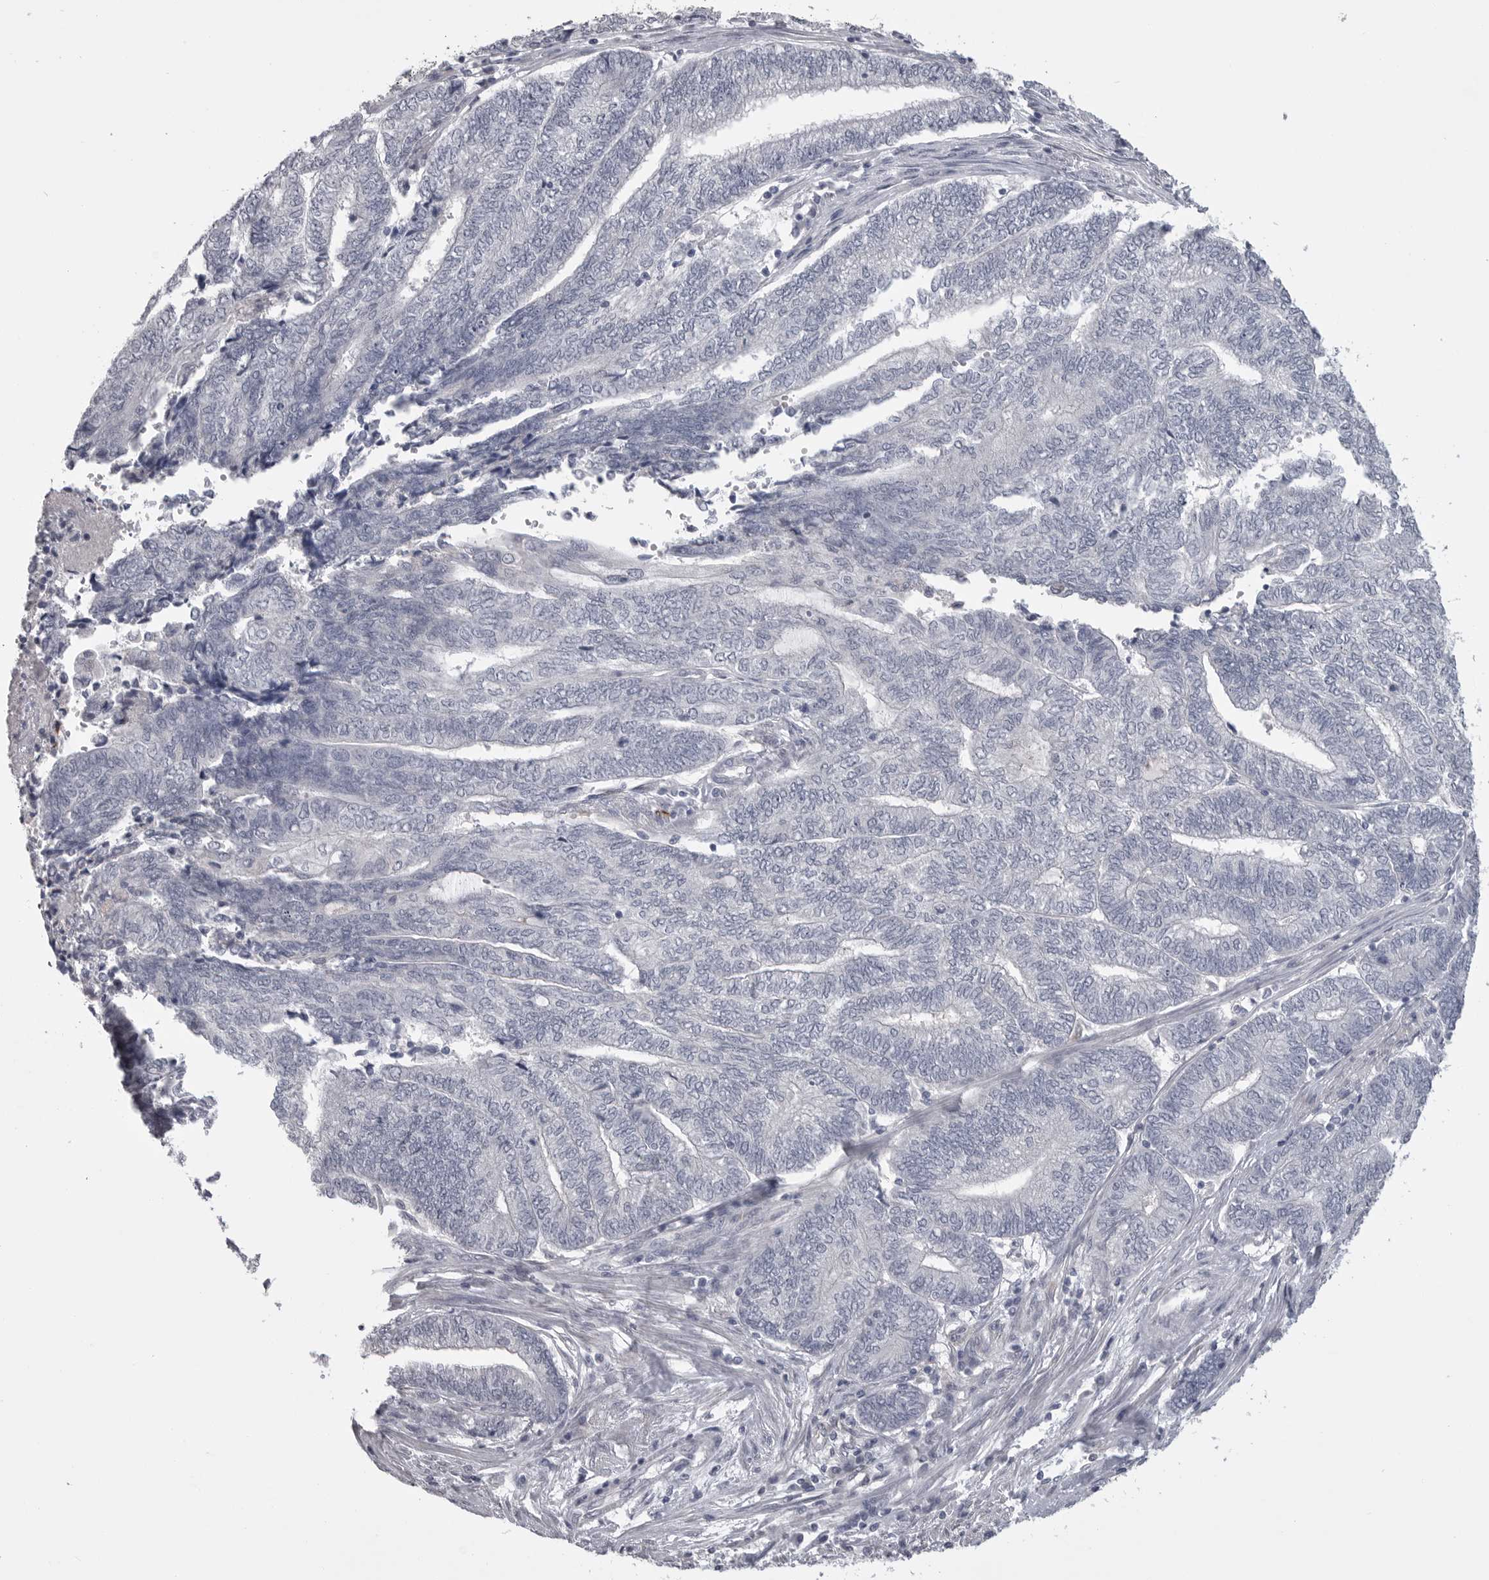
{"staining": {"intensity": "negative", "quantity": "none", "location": "none"}, "tissue": "endometrial cancer", "cell_type": "Tumor cells", "image_type": "cancer", "snomed": [{"axis": "morphology", "description": "Adenocarcinoma, NOS"}, {"axis": "topography", "description": "Uterus"}, {"axis": "topography", "description": "Endometrium"}], "caption": "A micrograph of human endometrial cancer is negative for staining in tumor cells.", "gene": "SERPING1", "patient": {"sex": "female", "age": 70}}